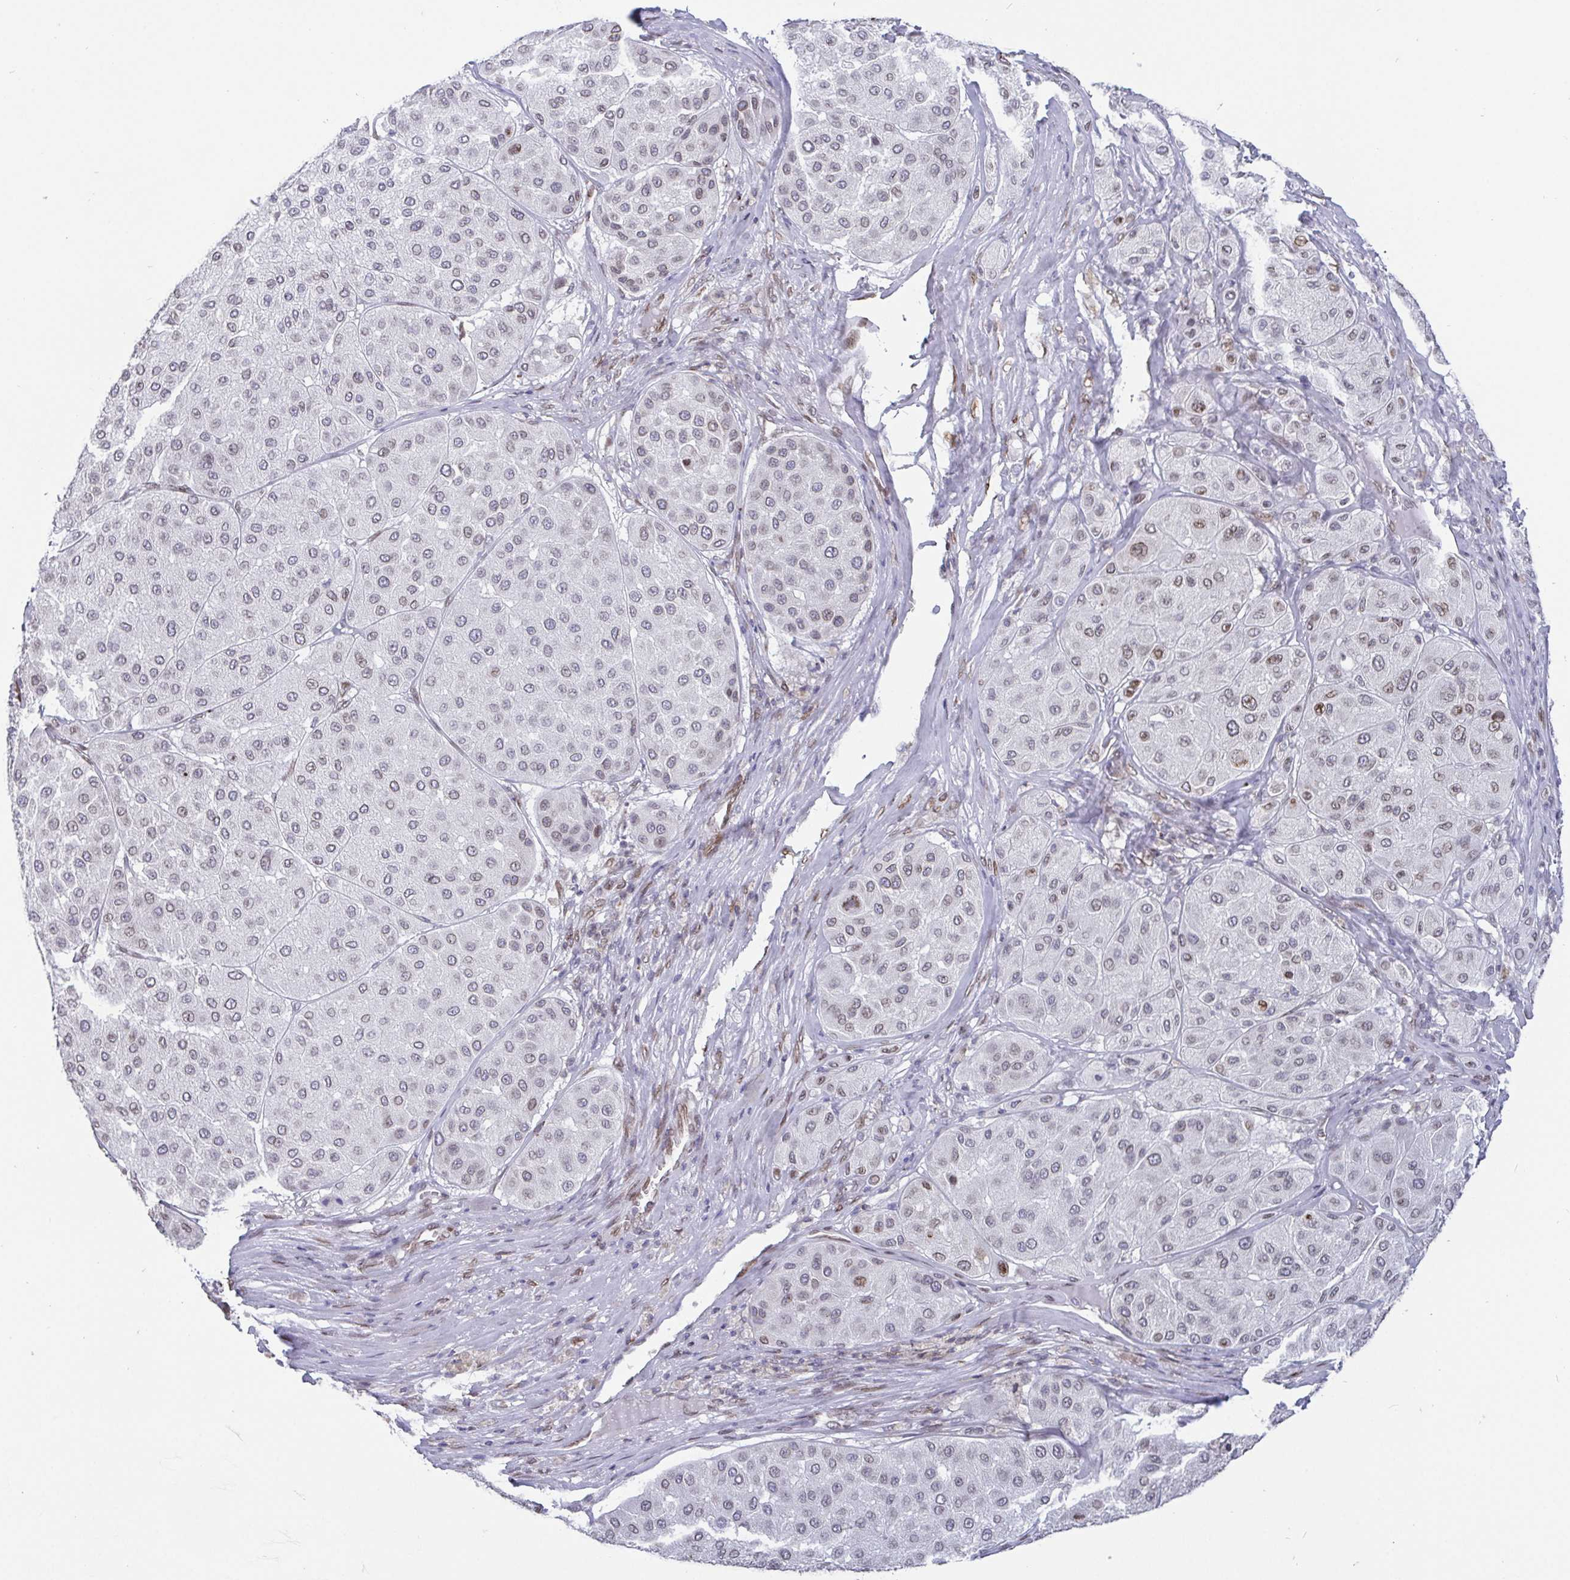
{"staining": {"intensity": "weak", "quantity": "<25%", "location": "cytoplasmic/membranous,nuclear"}, "tissue": "melanoma", "cell_type": "Tumor cells", "image_type": "cancer", "snomed": [{"axis": "morphology", "description": "Malignant melanoma, Metastatic site"}, {"axis": "topography", "description": "Smooth muscle"}], "caption": "Malignant melanoma (metastatic site) was stained to show a protein in brown. There is no significant staining in tumor cells.", "gene": "EMD", "patient": {"sex": "male", "age": 41}}